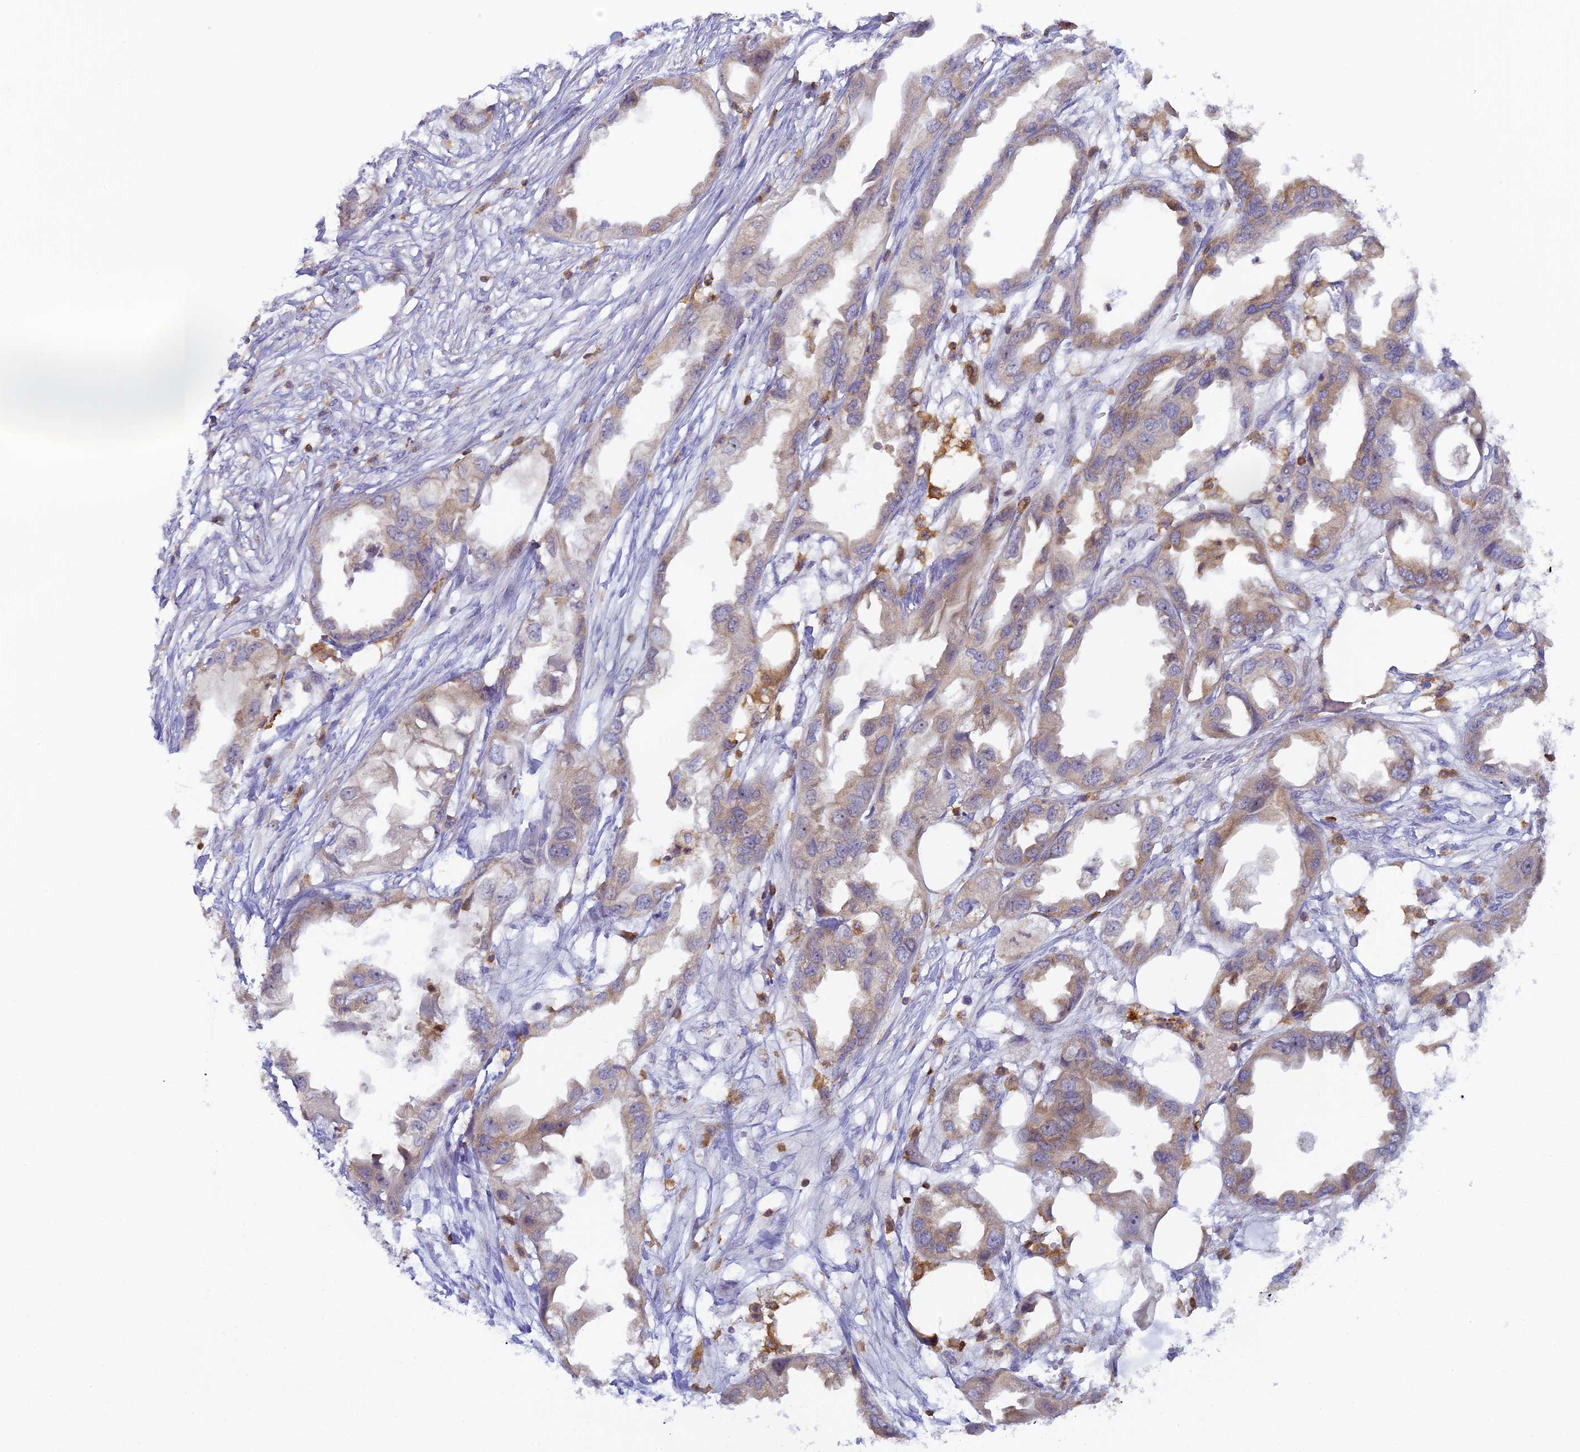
{"staining": {"intensity": "weak", "quantity": "25%-75%", "location": "cytoplasmic/membranous"}, "tissue": "endometrial cancer", "cell_type": "Tumor cells", "image_type": "cancer", "snomed": [{"axis": "morphology", "description": "Adenocarcinoma, NOS"}, {"axis": "morphology", "description": "Adenocarcinoma, metastatic, NOS"}, {"axis": "topography", "description": "Adipose tissue"}, {"axis": "topography", "description": "Endometrium"}], "caption": "Immunohistochemical staining of human endometrial cancer reveals low levels of weak cytoplasmic/membranous protein expression in about 25%-75% of tumor cells.", "gene": "FYB1", "patient": {"sex": "female", "age": 67}}